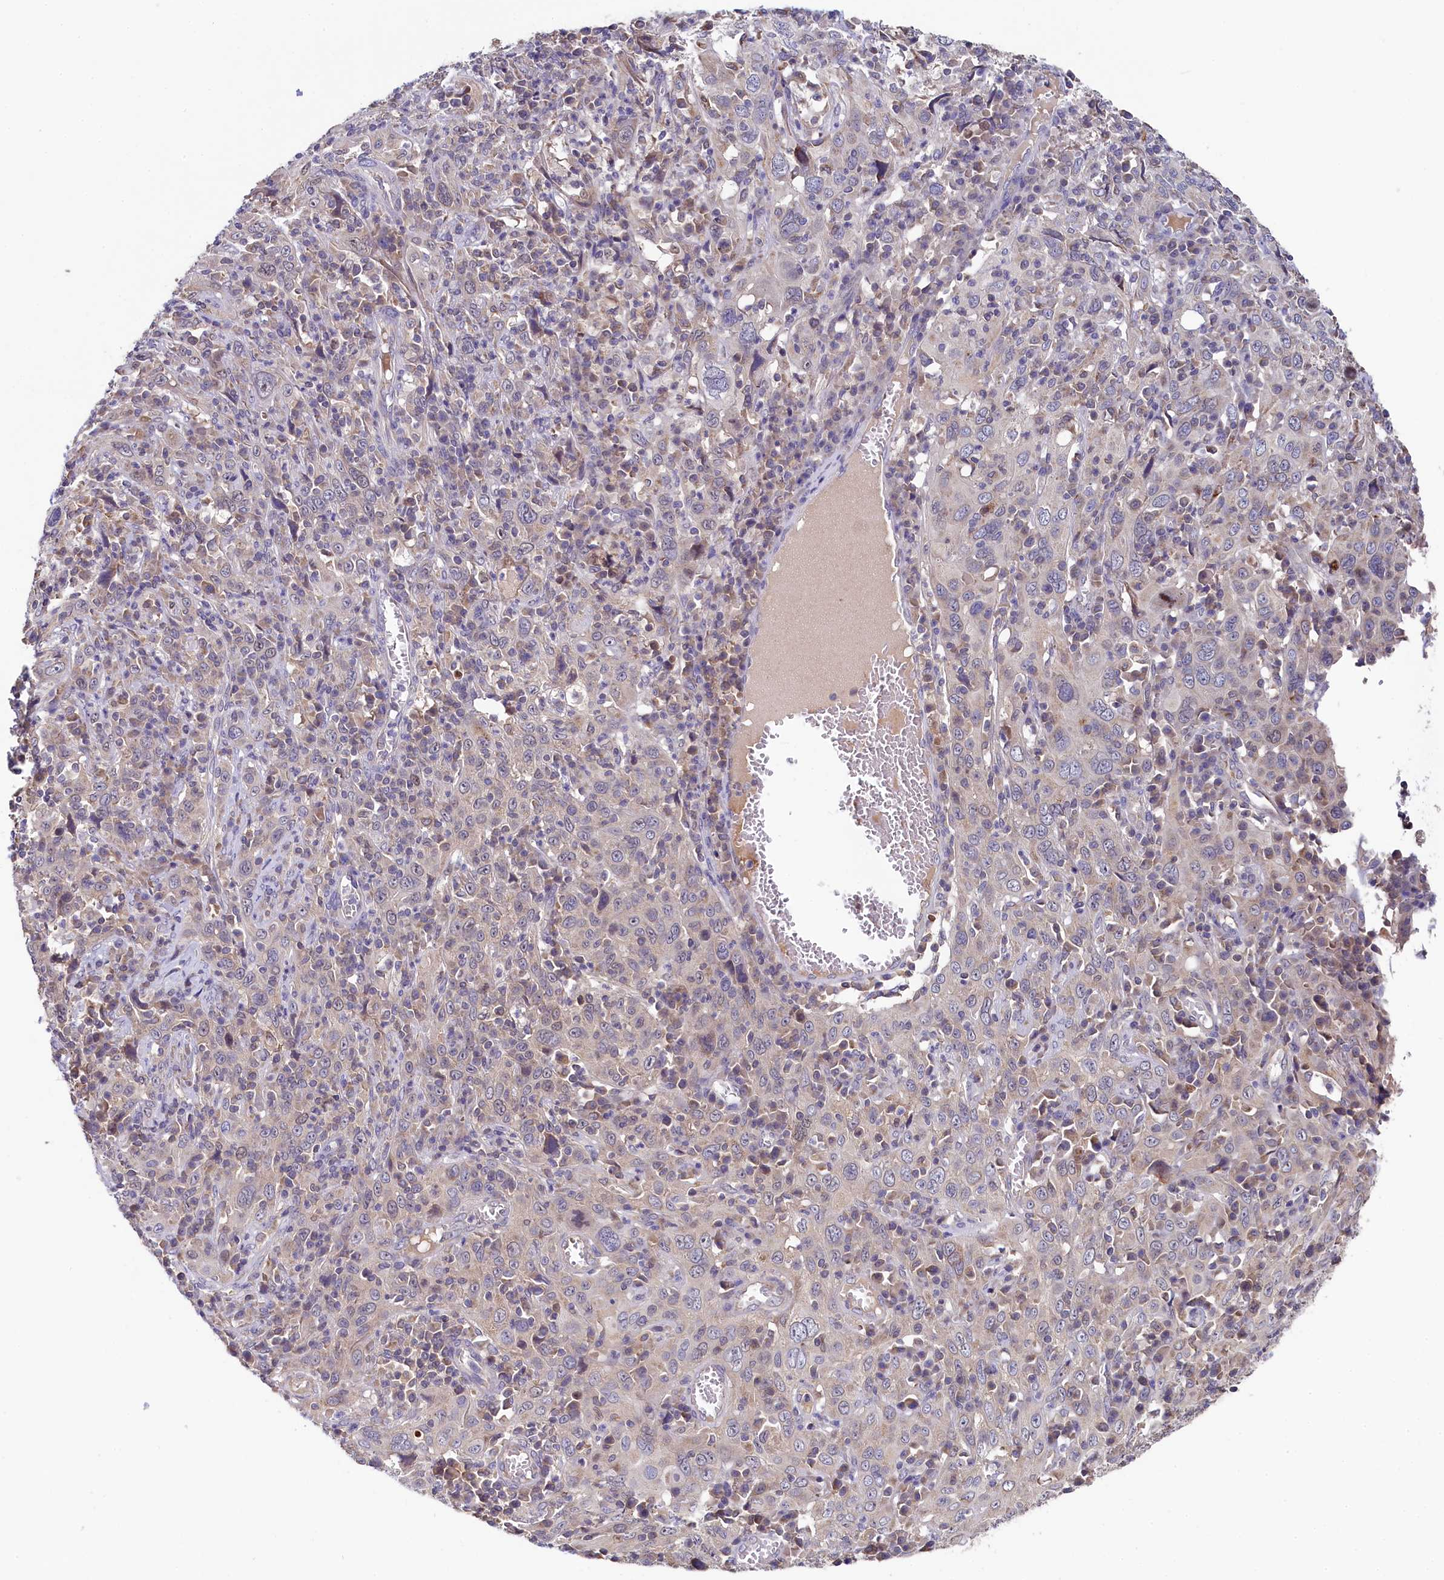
{"staining": {"intensity": "weak", "quantity": "25%-75%", "location": "cytoplasmic/membranous"}, "tissue": "cervical cancer", "cell_type": "Tumor cells", "image_type": "cancer", "snomed": [{"axis": "morphology", "description": "Squamous cell carcinoma, NOS"}, {"axis": "topography", "description": "Cervix"}], "caption": "Protein analysis of cervical cancer (squamous cell carcinoma) tissue demonstrates weak cytoplasmic/membranous expression in approximately 25%-75% of tumor cells.", "gene": "SPINK9", "patient": {"sex": "female", "age": 46}}